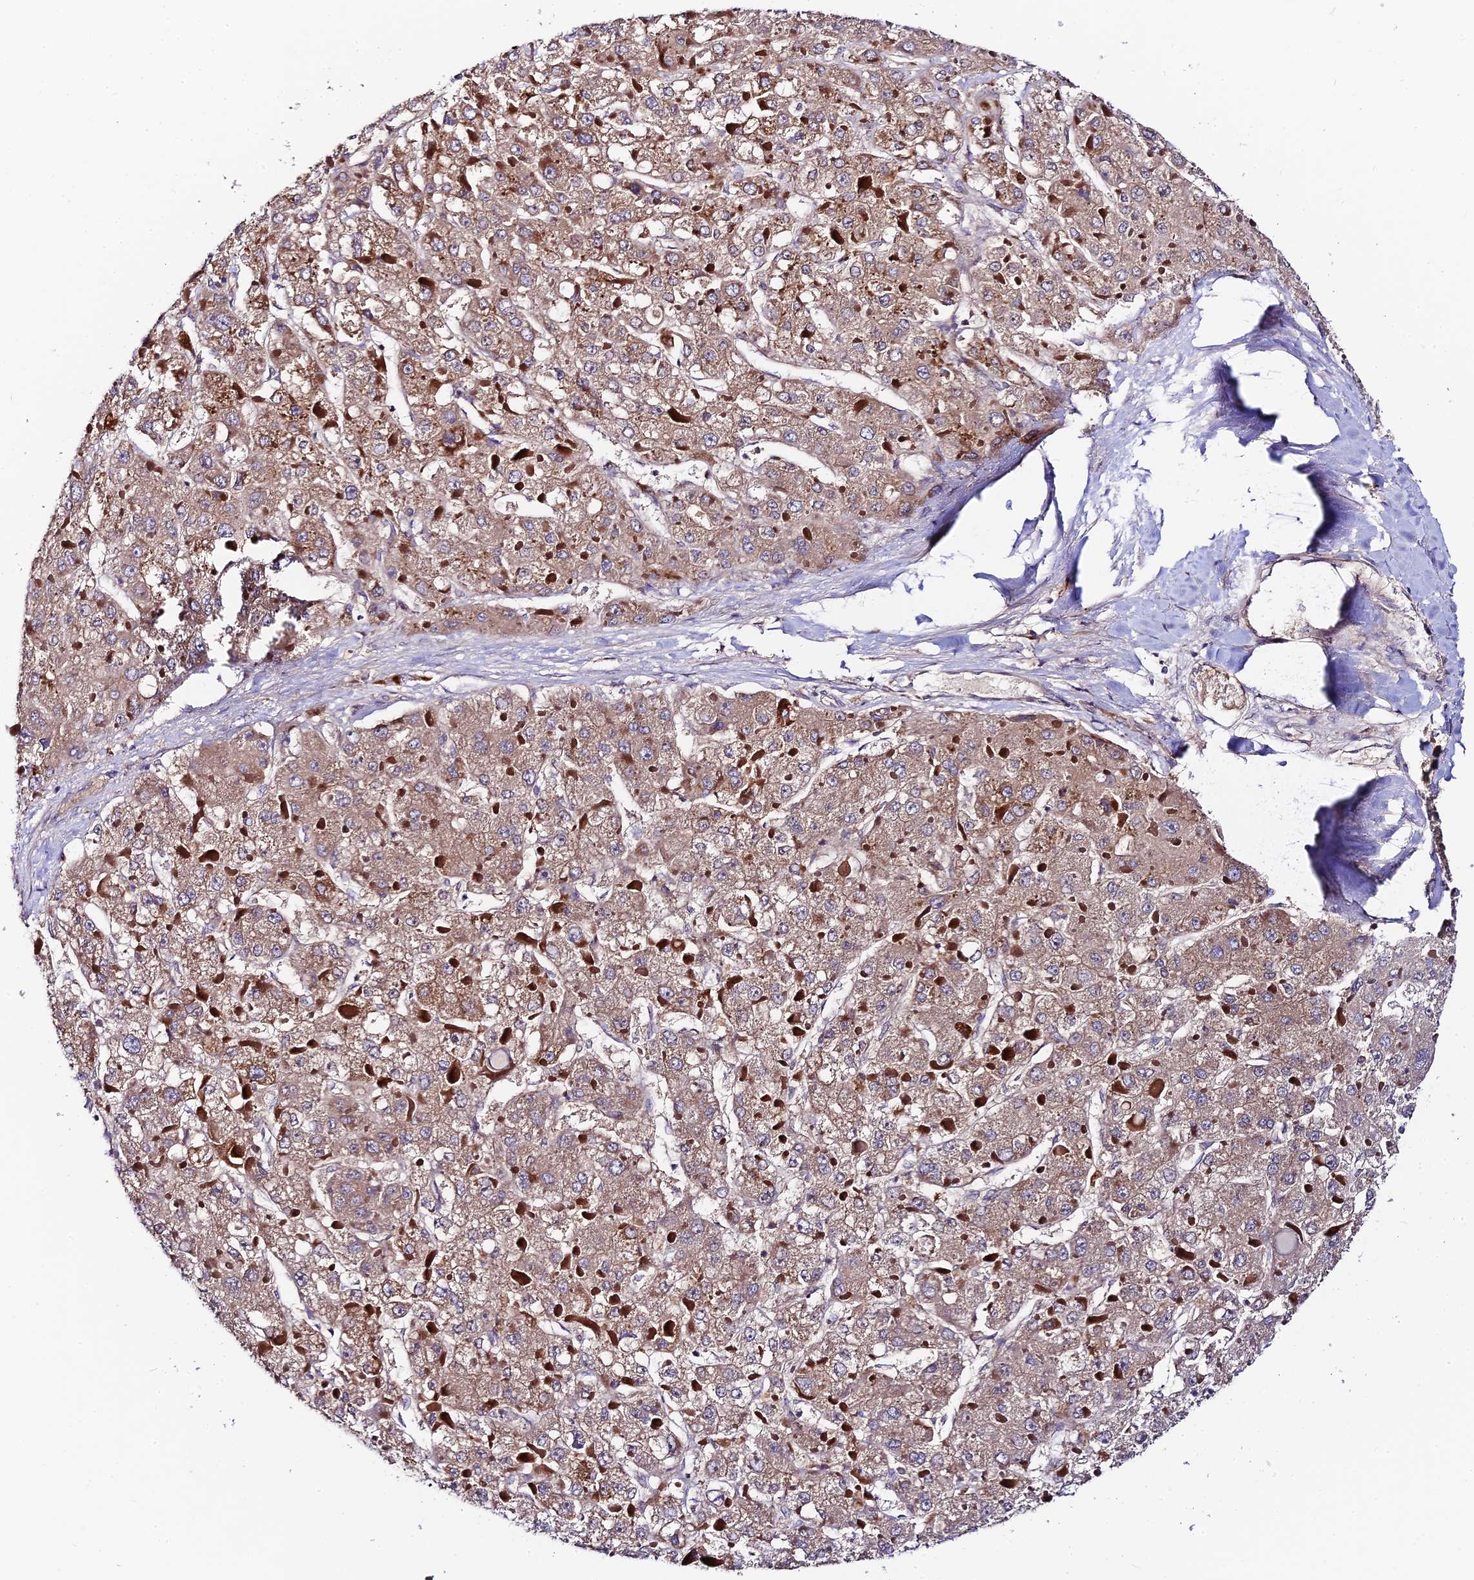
{"staining": {"intensity": "moderate", "quantity": ">75%", "location": "cytoplasmic/membranous"}, "tissue": "liver cancer", "cell_type": "Tumor cells", "image_type": "cancer", "snomed": [{"axis": "morphology", "description": "Carcinoma, Hepatocellular, NOS"}, {"axis": "topography", "description": "Liver"}], "caption": "Hepatocellular carcinoma (liver) stained with immunohistochemistry (IHC) shows moderate cytoplasmic/membranous staining in about >75% of tumor cells.", "gene": "C3orf20", "patient": {"sex": "female", "age": 73}}